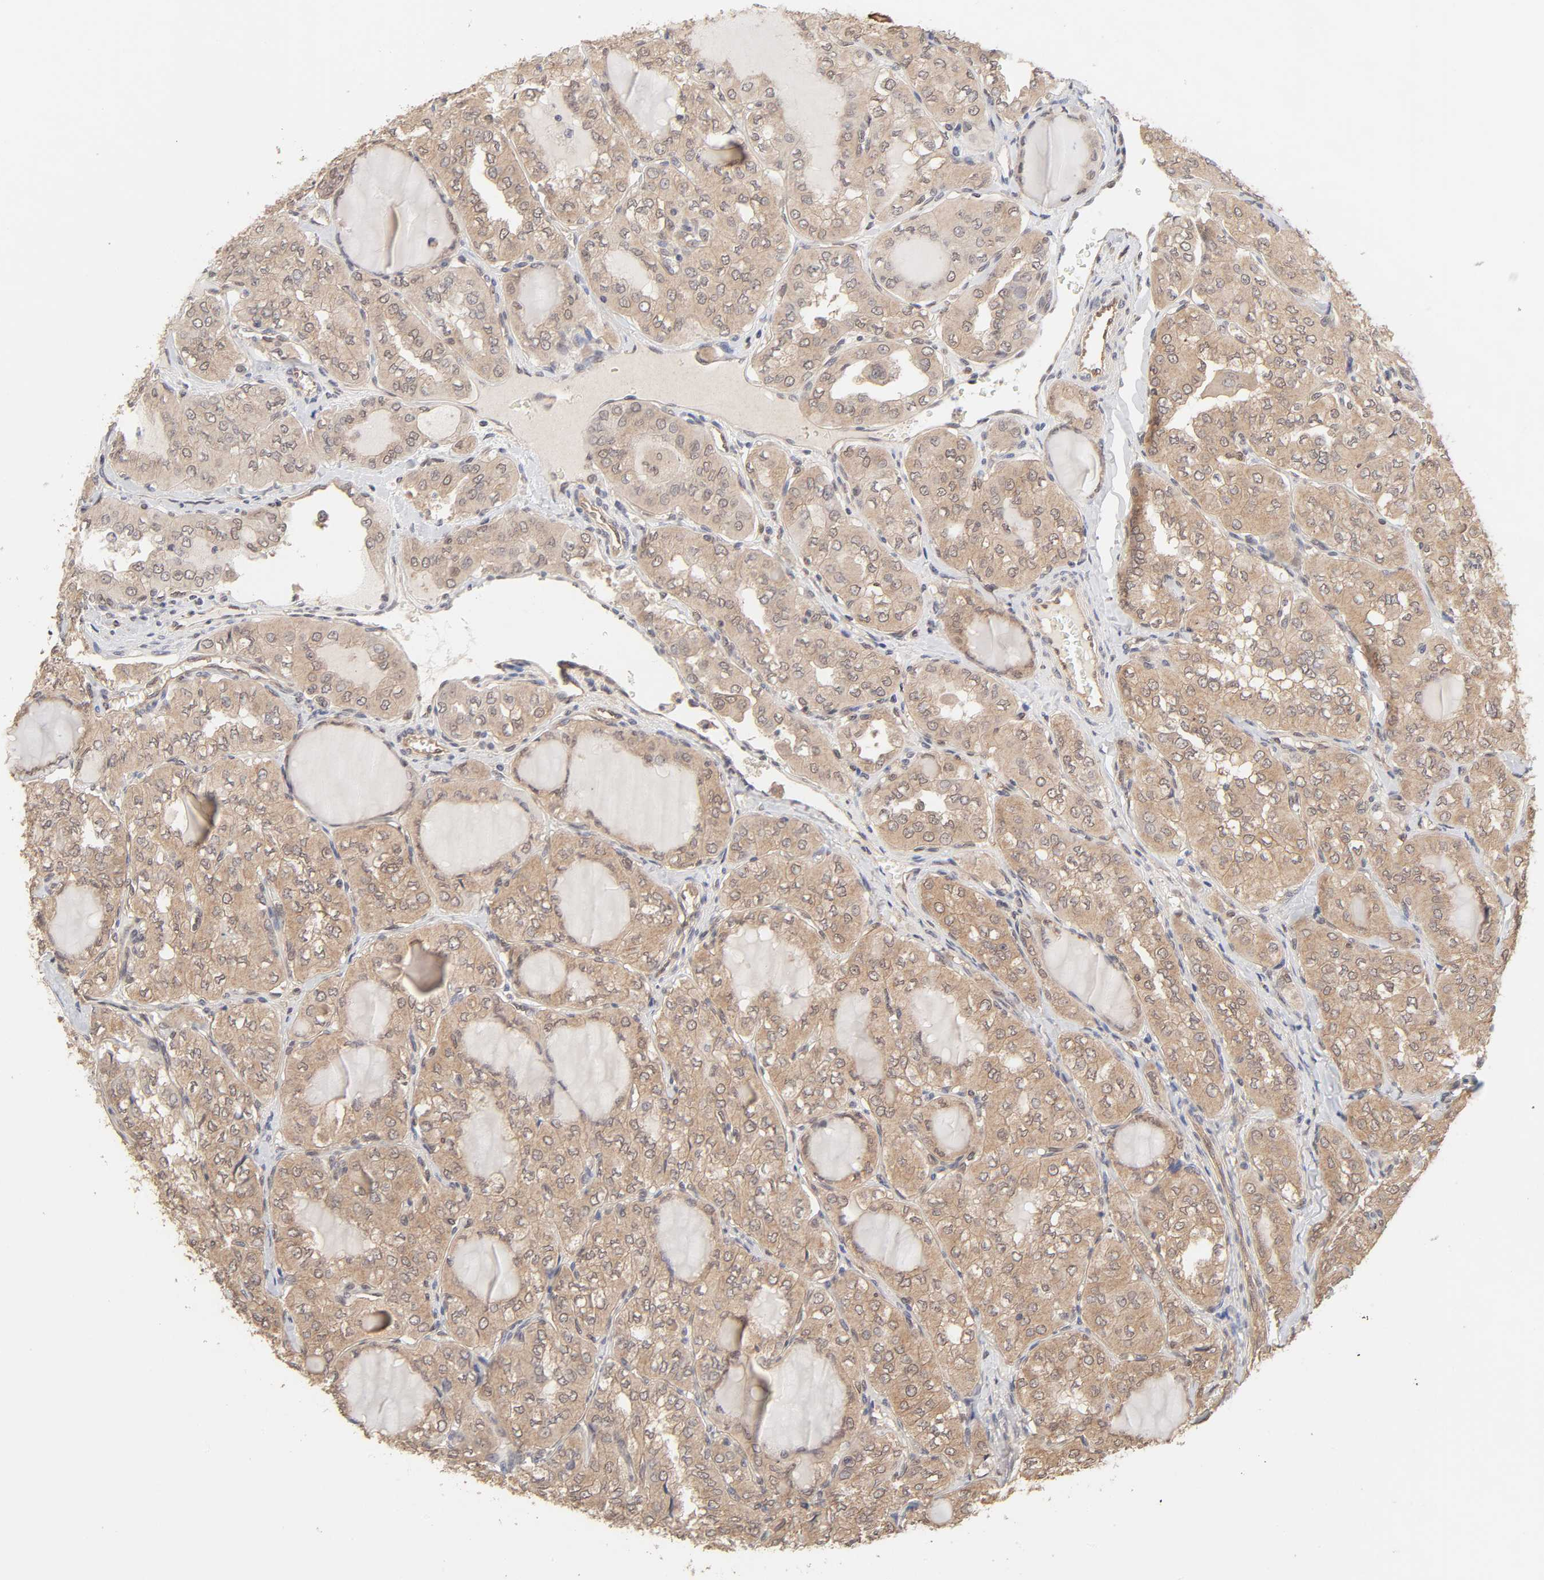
{"staining": {"intensity": "moderate", "quantity": ">75%", "location": "cytoplasmic/membranous"}, "tissue": "thyroid cancer", "cell_type": "Tumor cells", "image_type": "cancer", "snomed": [{"axis": "morphology", "description": "Papillary adenocarcinoma, NOS"}, {"axis": "topography", "description": "Thyroid gland"}], "caption": "Immunohistochemistry (IHC) of human papillary adenocarcinoma (thyroid) demonstrates medium levels of moderate cytoplasmic/membranous expression in approximately >75% of tumor cells.", "gene": "MAPK1", "patient": {"sex": "male", "age": 20}}